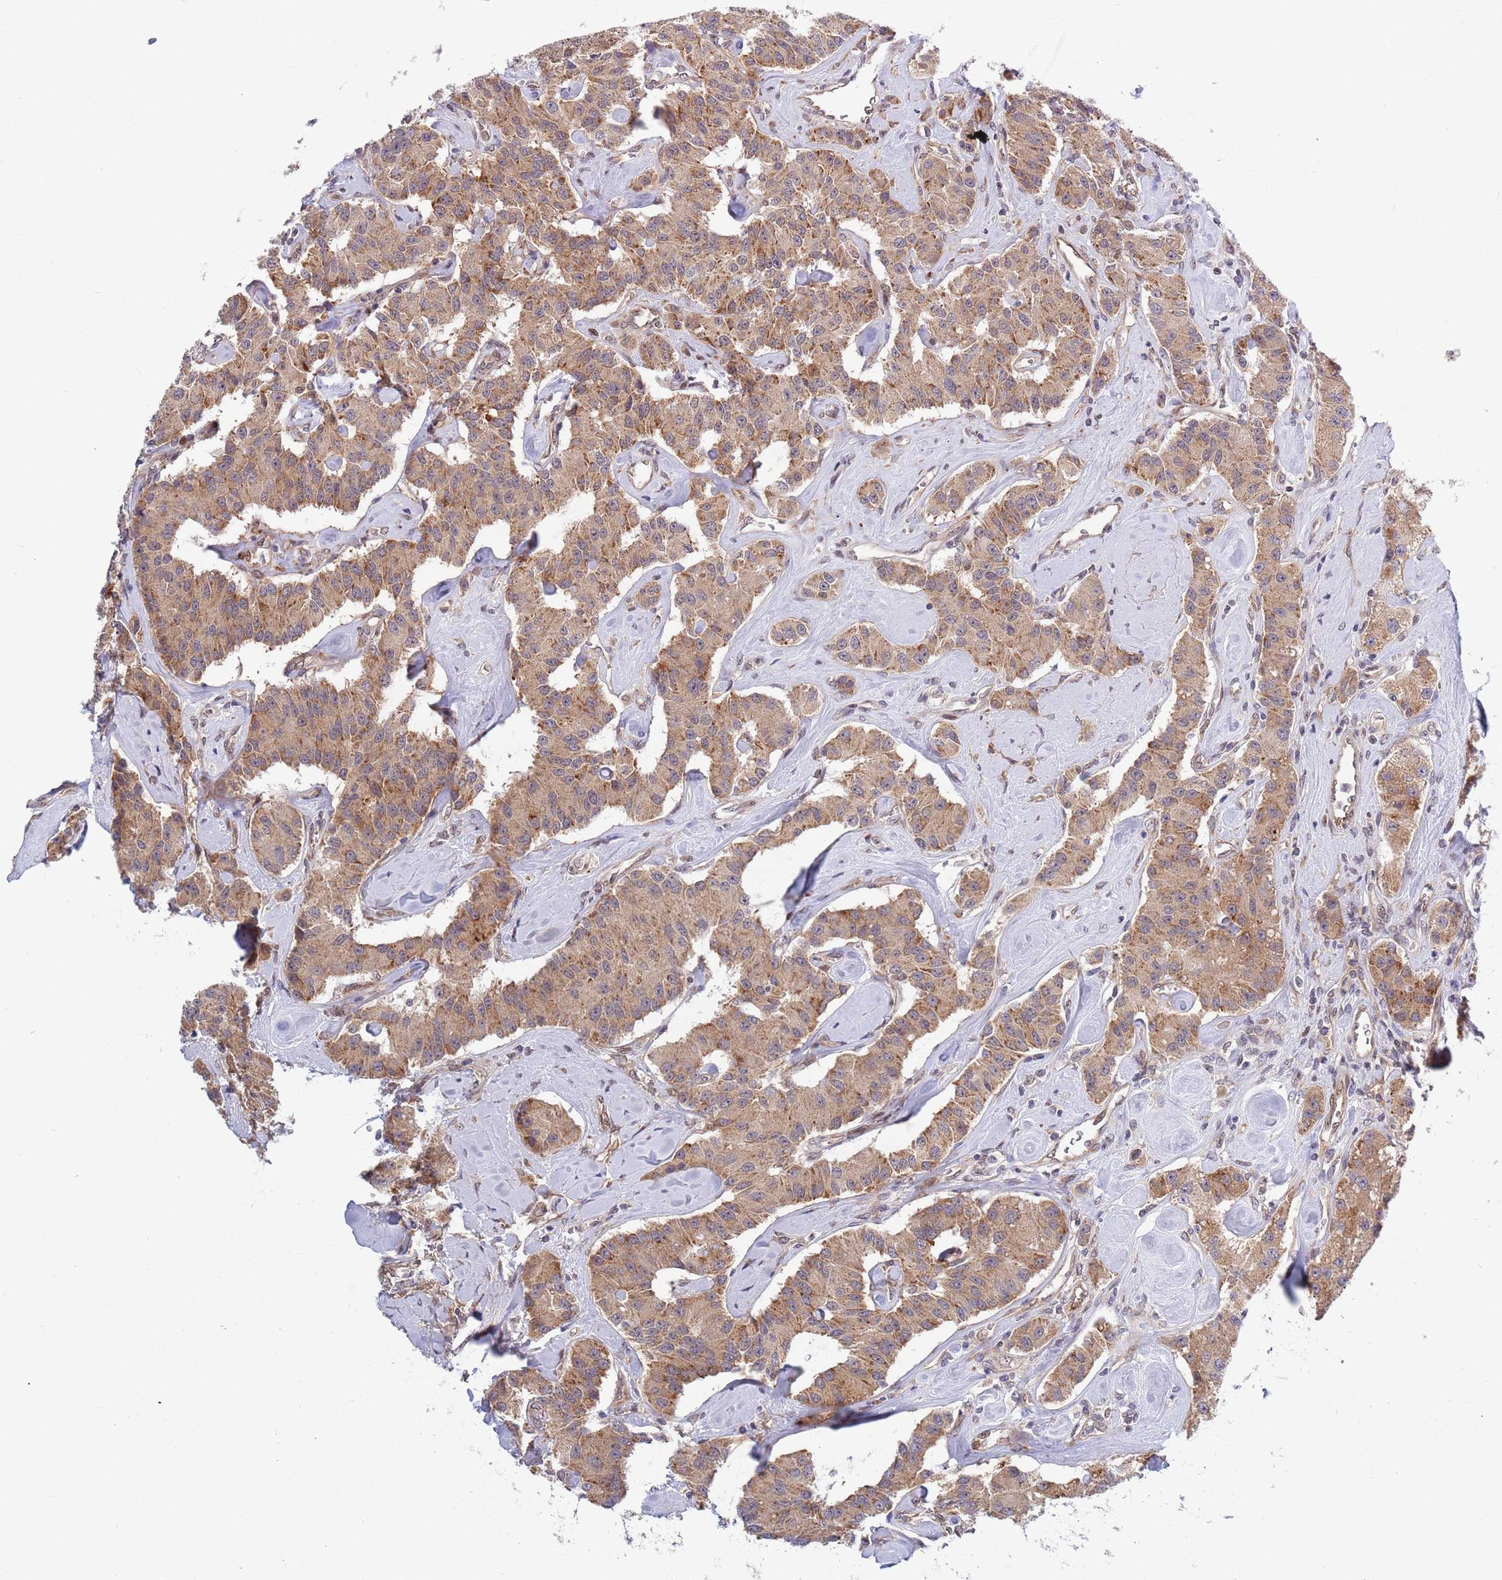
{"staining": {"intensity": "moderate", "quantity": "25%-75%", "location": "cytoplasmic/membranous"}, "tissue": "carcinoid", "cell_type": "Tumor cells", "image_type": "cancer", "snomed": [{"axis": "morphology", "description": "Carcinoid, malignant, NOS"}, {"axis": "topography", "description": "Pancreas"}], "caption": "Immunohistochemistry (IHC) staining of carcinoid (malignant), which shows medium levels of moderate cytoplasmic/membranous expression in approximately 25%-75% of tumor cells indicating moderate cytoplasmic/membranous protein staining. The staining was performed using DAB (3,3'-diaminobenzidine) (brown) for protein detection and nuclei were counterstained in hematoxylin (blue).", "gene": "TBX10", "patient": {"sex": "male", "age": 41}}